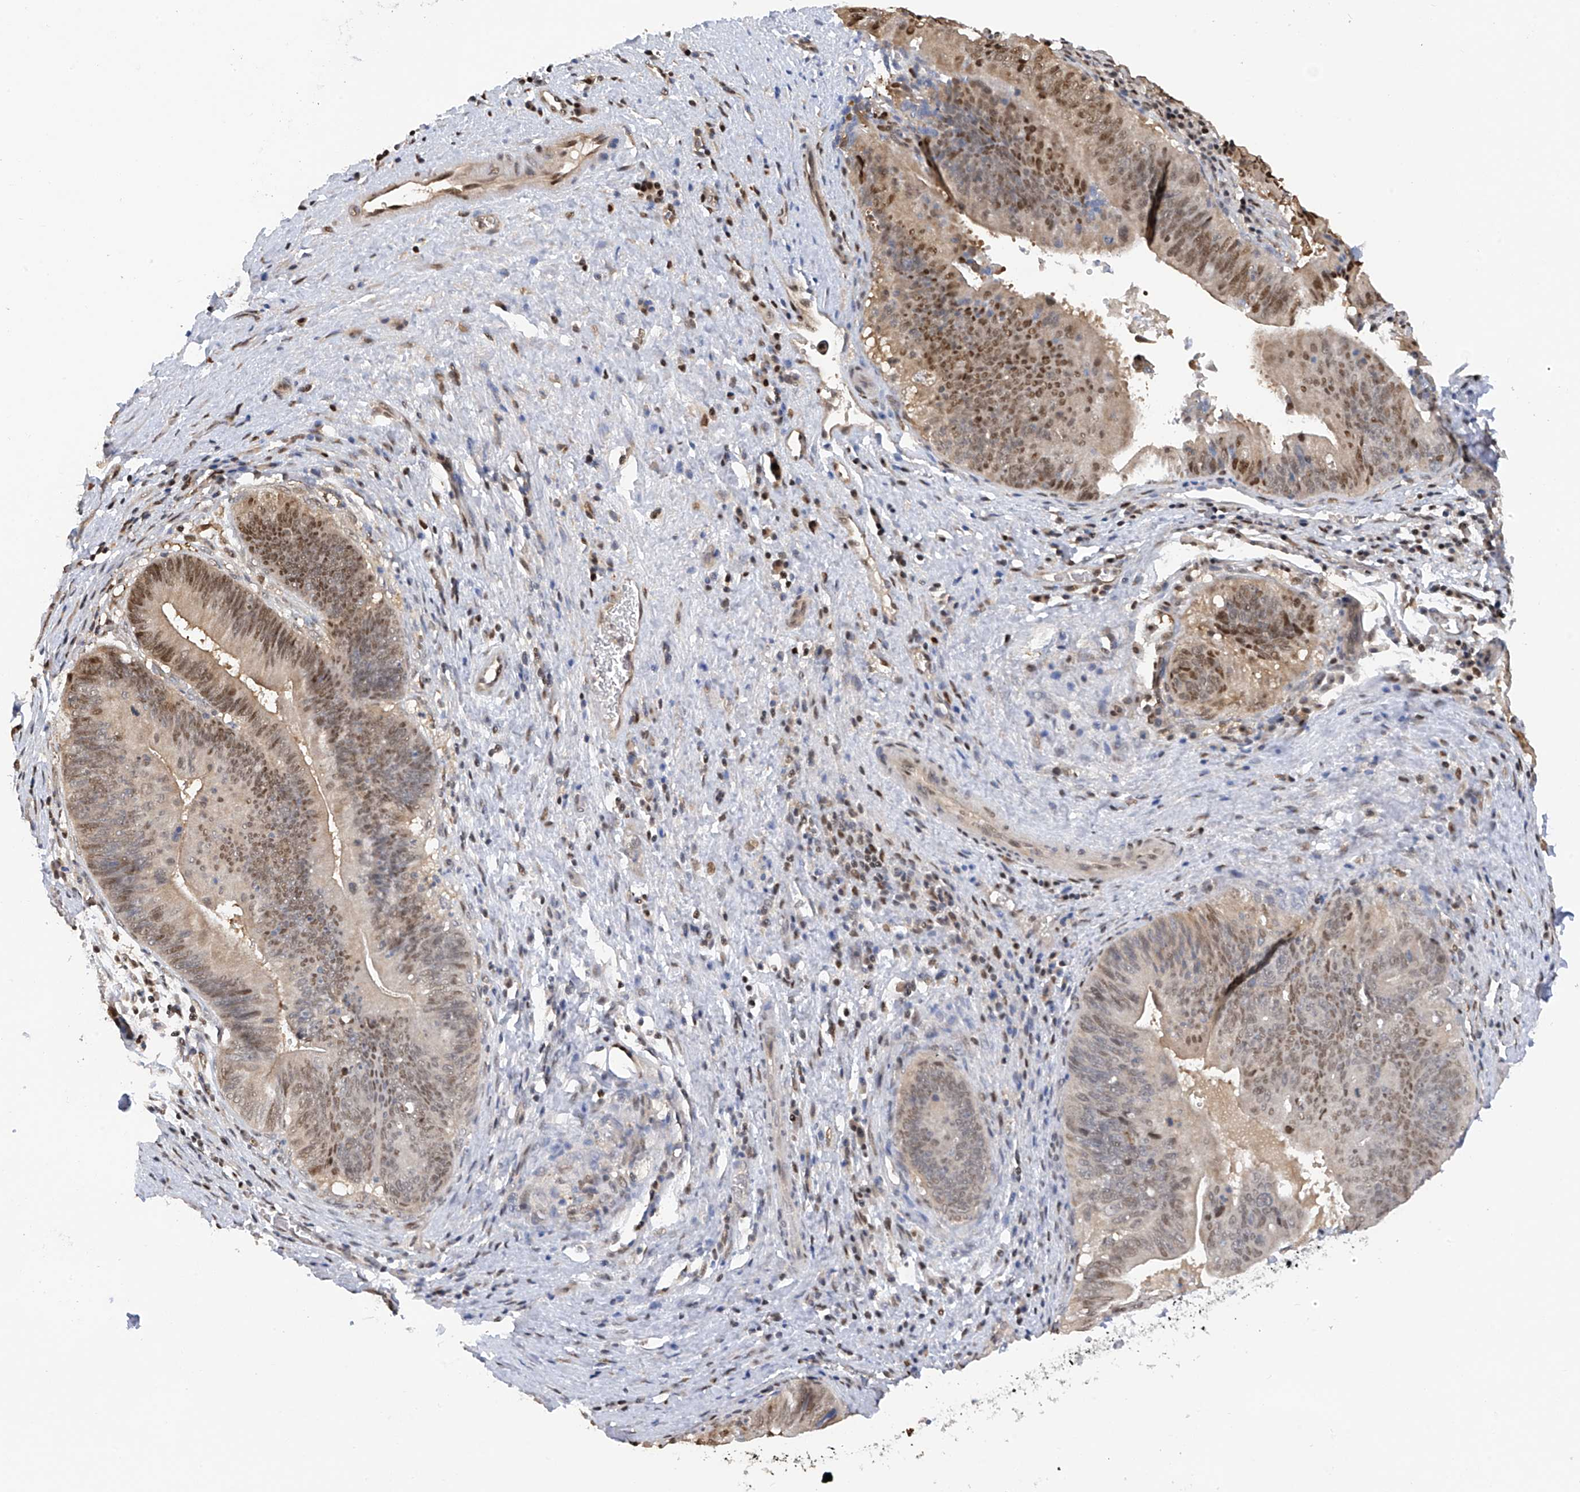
{"staining": {"intensity": "moderate", "quantity": "25%-75%", "location": "nuclear"}, "tissue": "pancreatic cancer", "cell_type": "Tumor cells", "image_type": "cancer", "snomed": [{"axis": "morphology", "description": "Adenocarcinoma, NOS"}, {"axis": "topography", "description": "Pancreas"}], "caption": "Moderate nuclear expression is present in approximately 25%-75% of tumor cells in pancreatic adenocarcinoma.", "gene": "PMM1", "patient": {"sex": "male", "age": 63}}